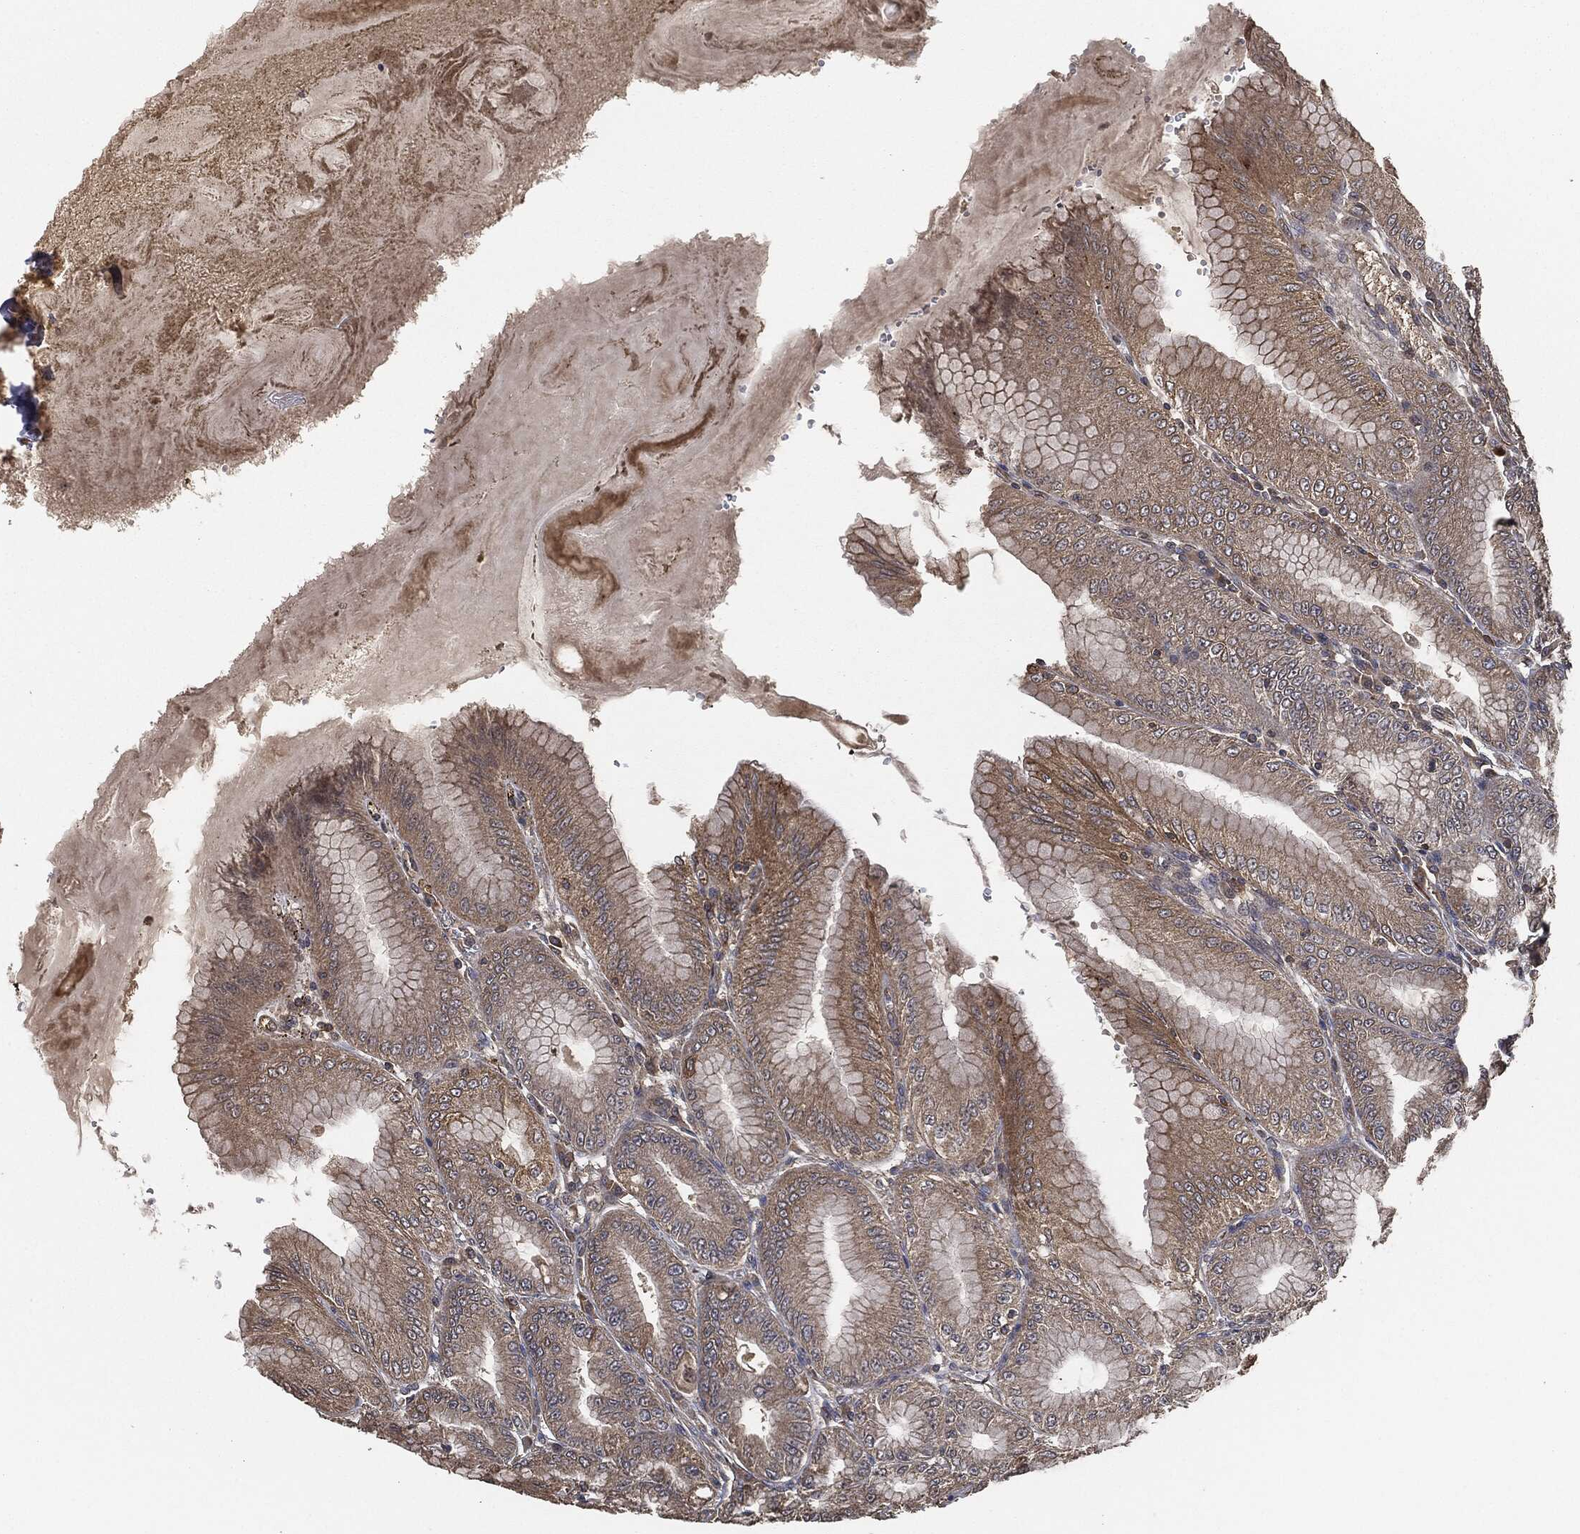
{"staining": {"intensity": "weak", "quantity": ">75%", "location": "cytoplasmic/membranous"}, "tissue": "stomach", "cell_type": "Glandular cells", "image_type": "normal", "snomed": [{"axis": "morphology", "description": "Normal tissue, NOS"}, {"axis": "topography", "description": "Stomach"}], "caption": "Stomach stained with immunohistochemistry (IHC) displays weak cytoplasmic/membranous expression in about >75% of glandular cells. The protein of interest is shown in brown color, while the nuclei are stained blue.", "gene": "ERBIN", "patient": {"sex": "male", "age": 71}}